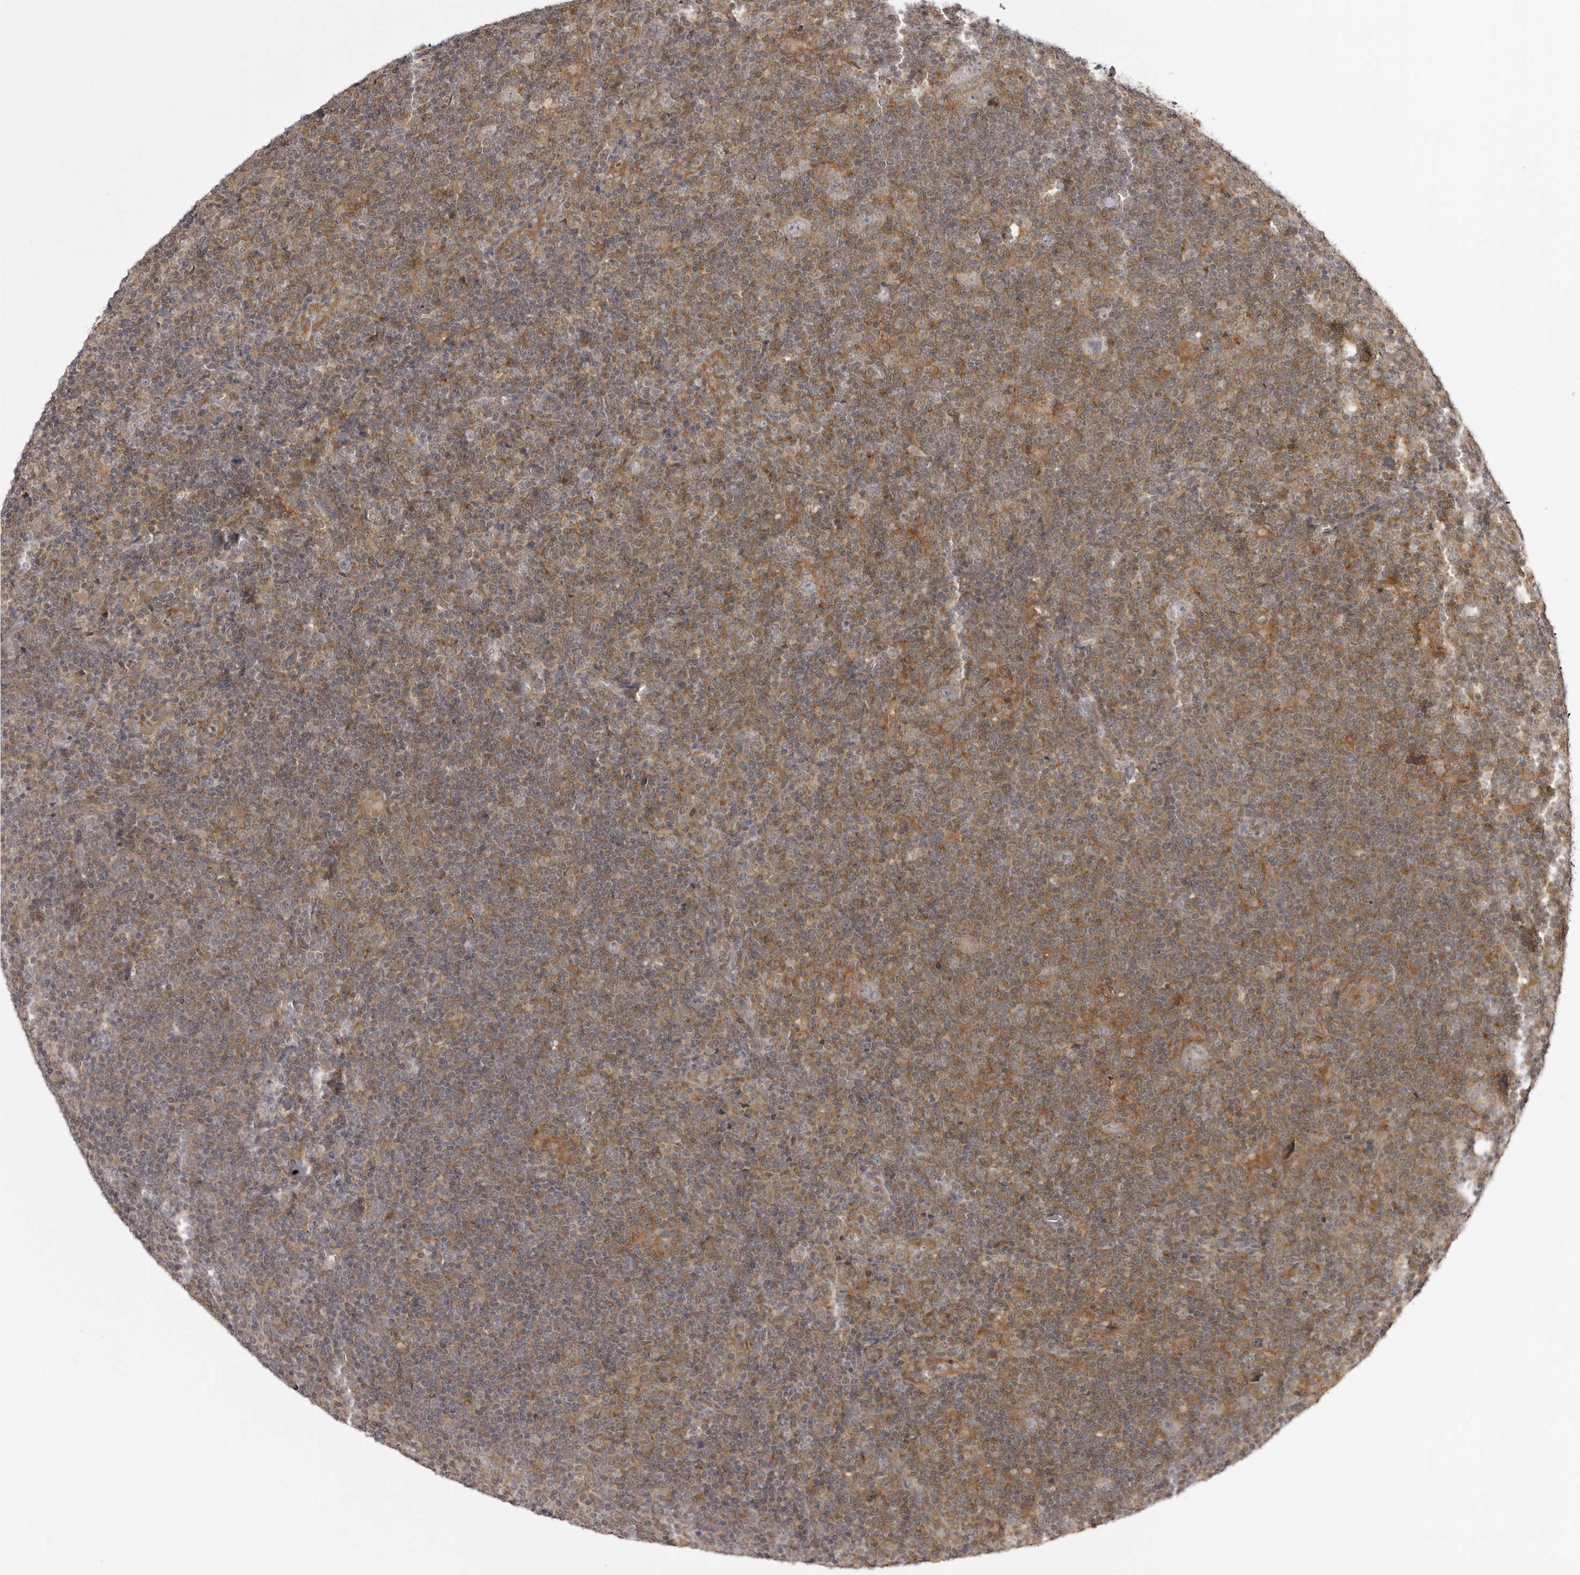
{"staining": {"intensity": "negative", "quantity": "none", "location": "none"}, "tissue": "lymphoma", "cell_type": "Tumor cells", "image_type": "cancer", "snomed": [{"axis": "morphology", "description": "Hodgkin's disease, NOS"}, {"axis": "topography", "description": "Lymph node"}], "caption": "IHC histopathology image of neoplastic tissue: Hodgkin's disease stained with DAB (3,3'-diaminobenzidine) shows no significant protein positivity in tumor cells.", "gene": "USP43", "patient": {"sex": "female", "age": 57}}